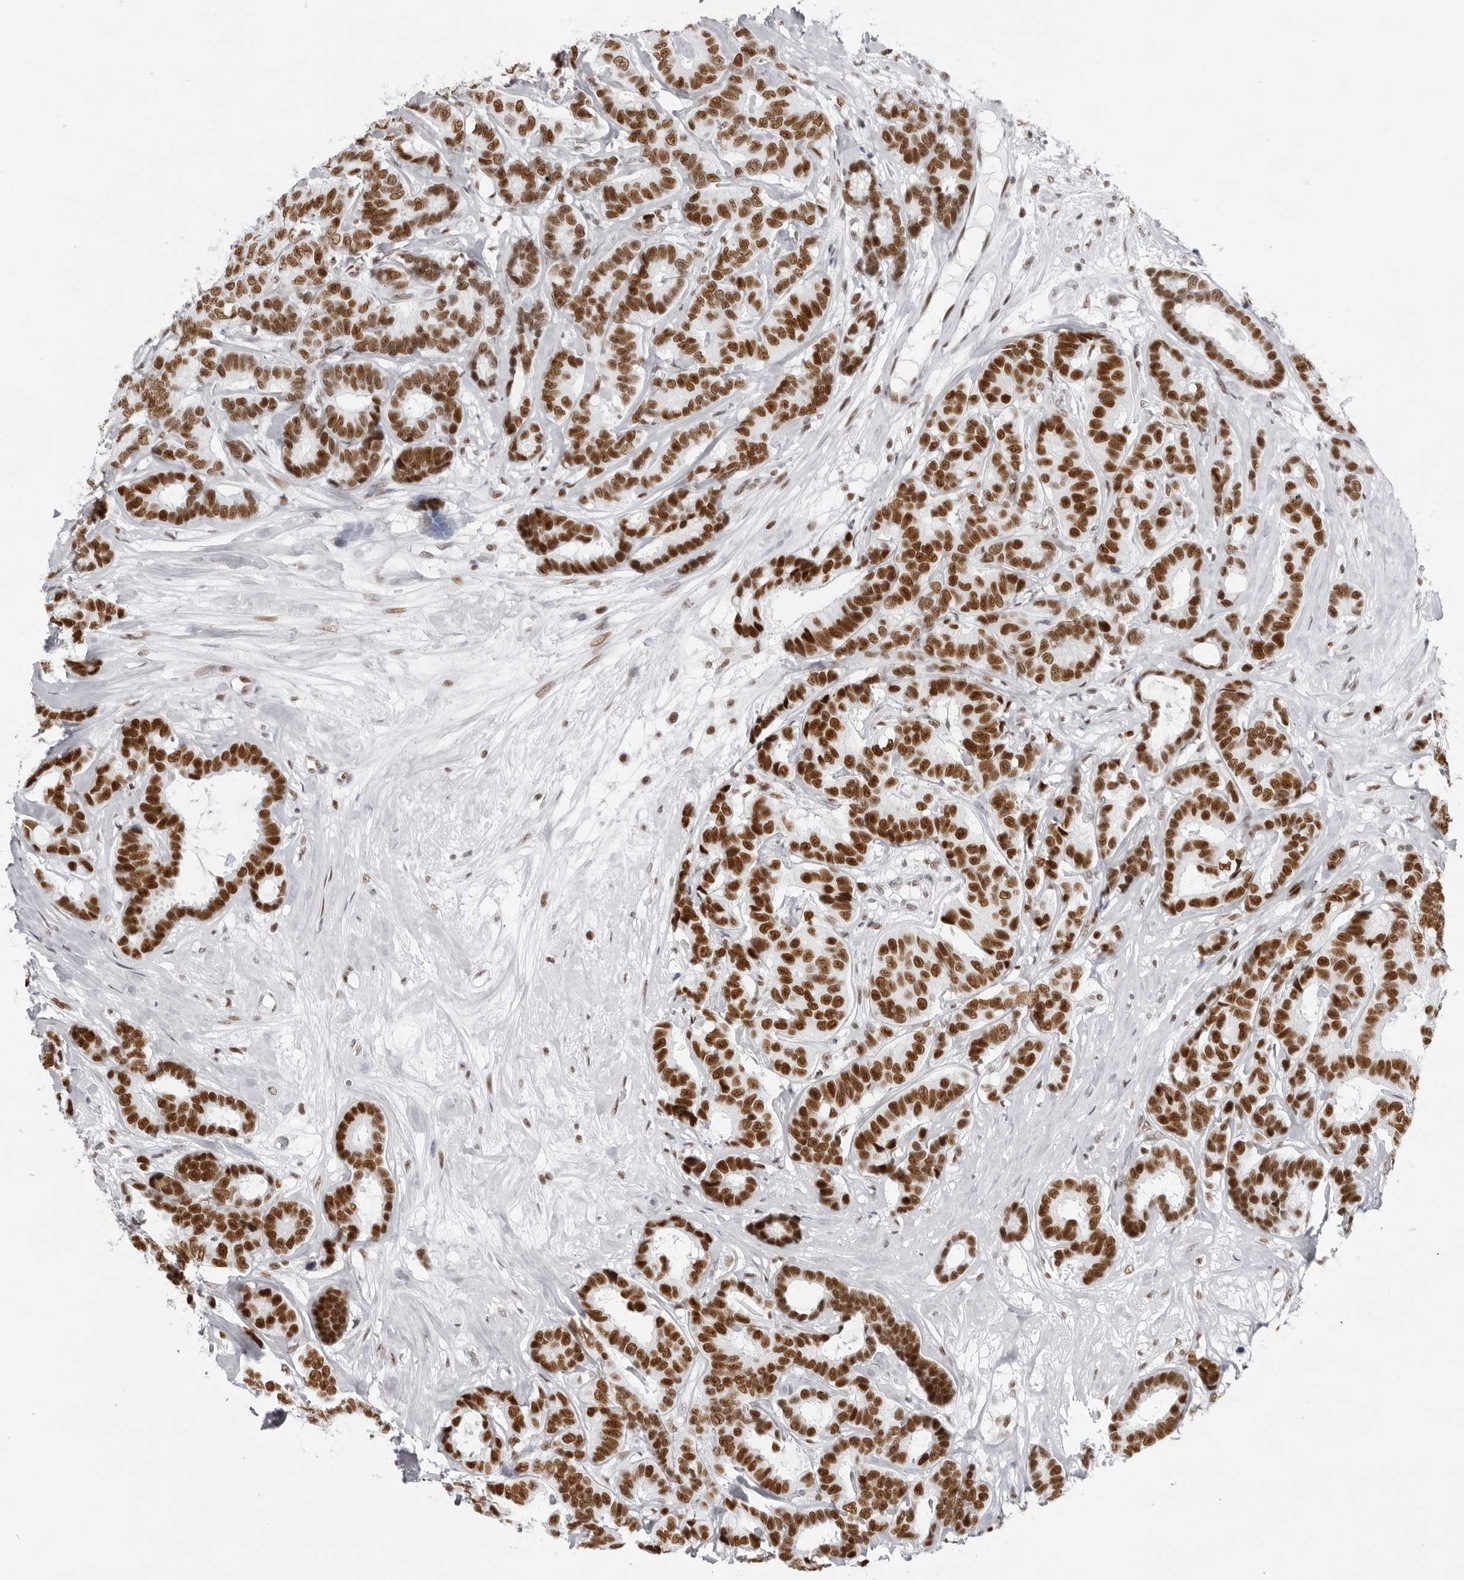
{"staining": {"intensity": "strong", "quantity": ">75%", "location": "nuclear"}, "tissue": "breast cancer", "cell_type": "Tumor cells", "image_type": "cancer", "snomed": [{"axis": "morphology", "description": "Duct carcinoma"}, {"axis": "topography", "description": "Breast"}], "caption": "The histopathology image displays a brown stain indicating the presence of a protein in the nuclear of tumor cells in breast cancer.", "gene": "IRF2BP2", "patient": {"sex": "female", "age": 87}}